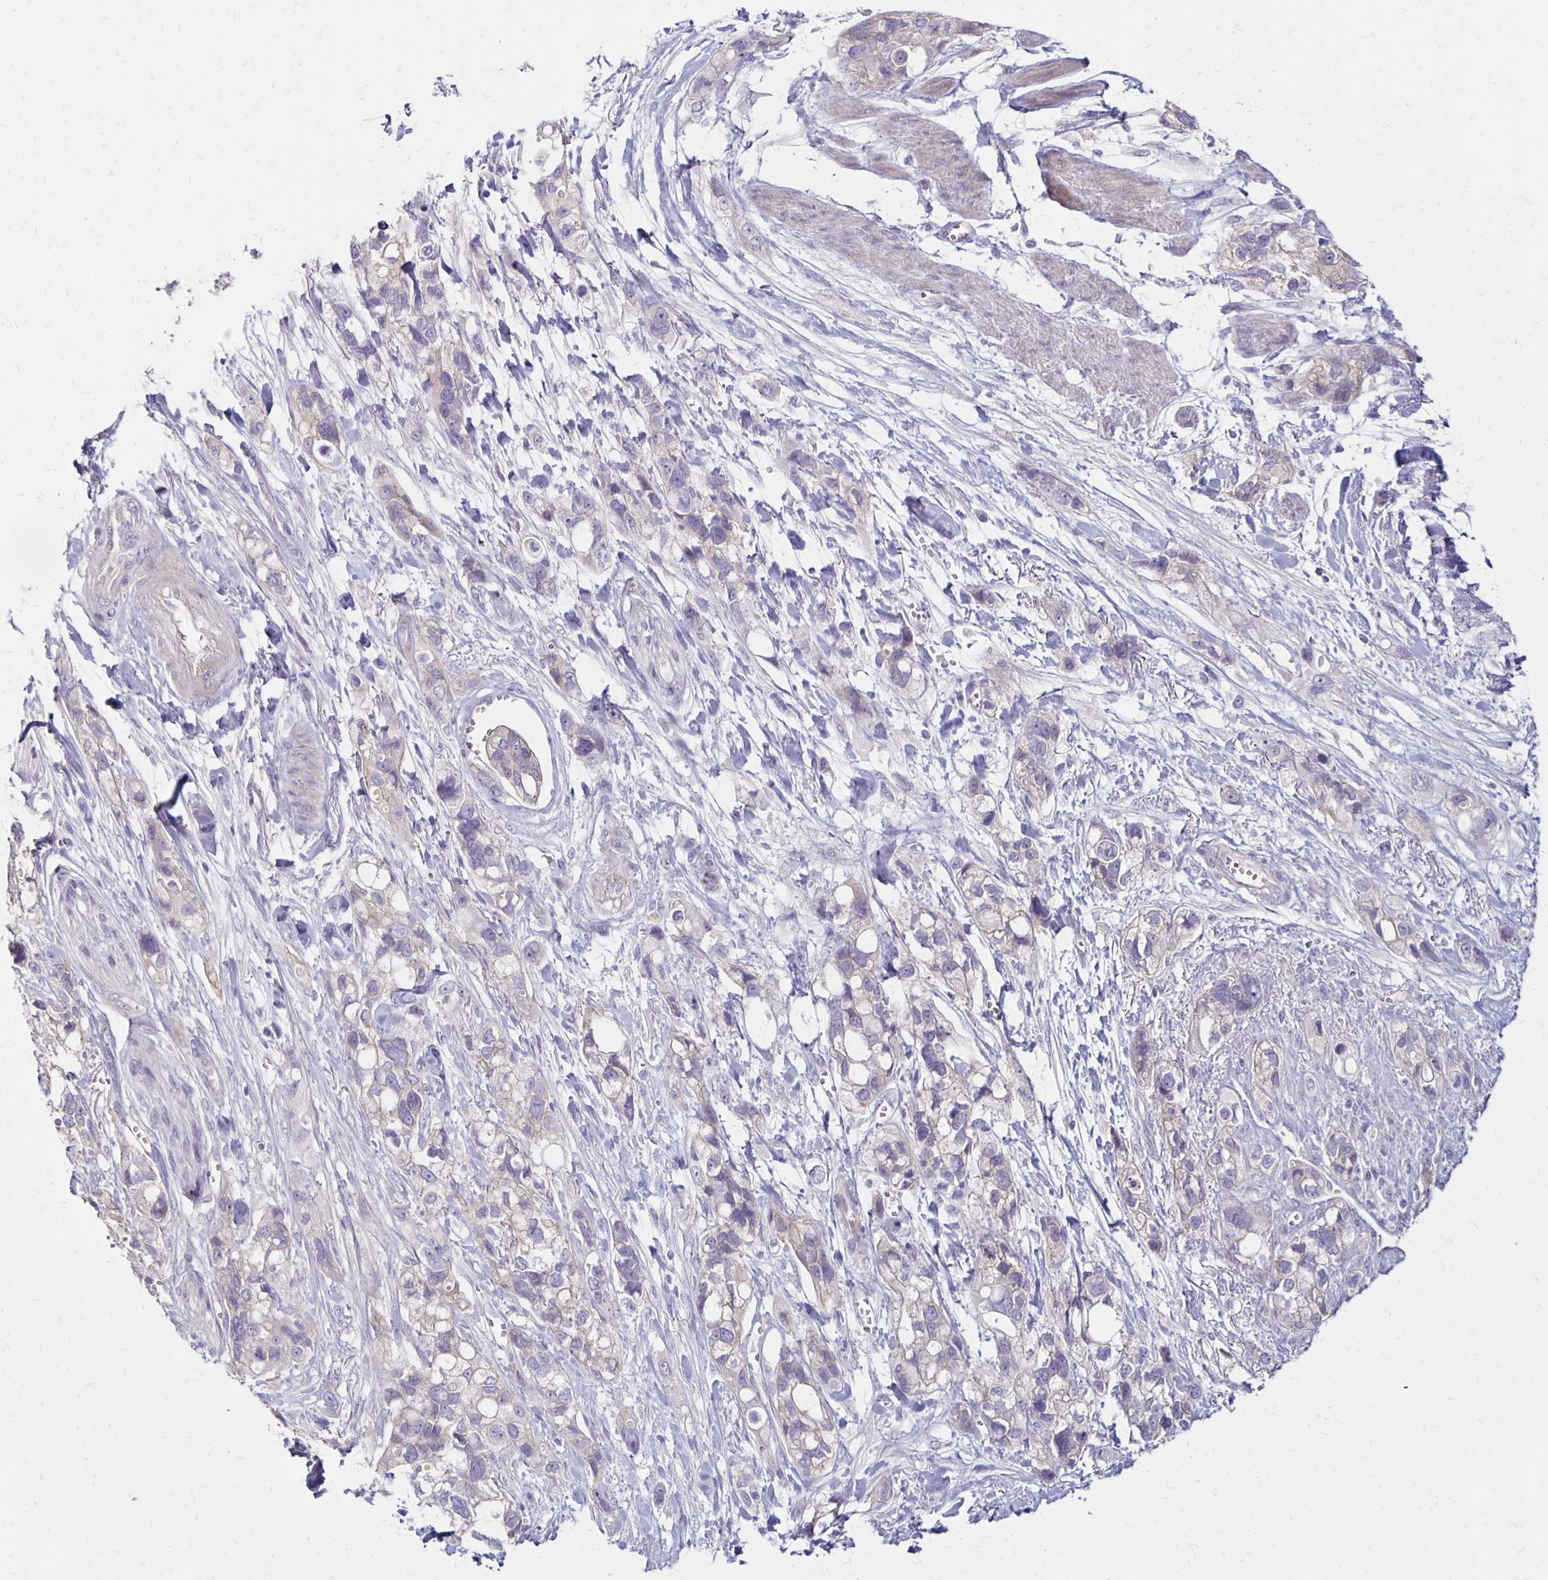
{"staining": {"intensity": "negative", "quantity": "none", "location": "none"}, "tissue": "stomach cancer", "cell_type": "Tumor cells", "image_type": "cancer", "snomed": [{"axis": "morphology", "description": "Adenocarcinoma, NOS"}, {"axis": "topography", "description": "Stomach, upper"}], "caption": "Adenocarcinoma (stomach) was stained to show a protein in brown. There is no significant expression in tumor cells.", "gene": "KATNBL1", "patient": {"sex": "female", "age": 81}}